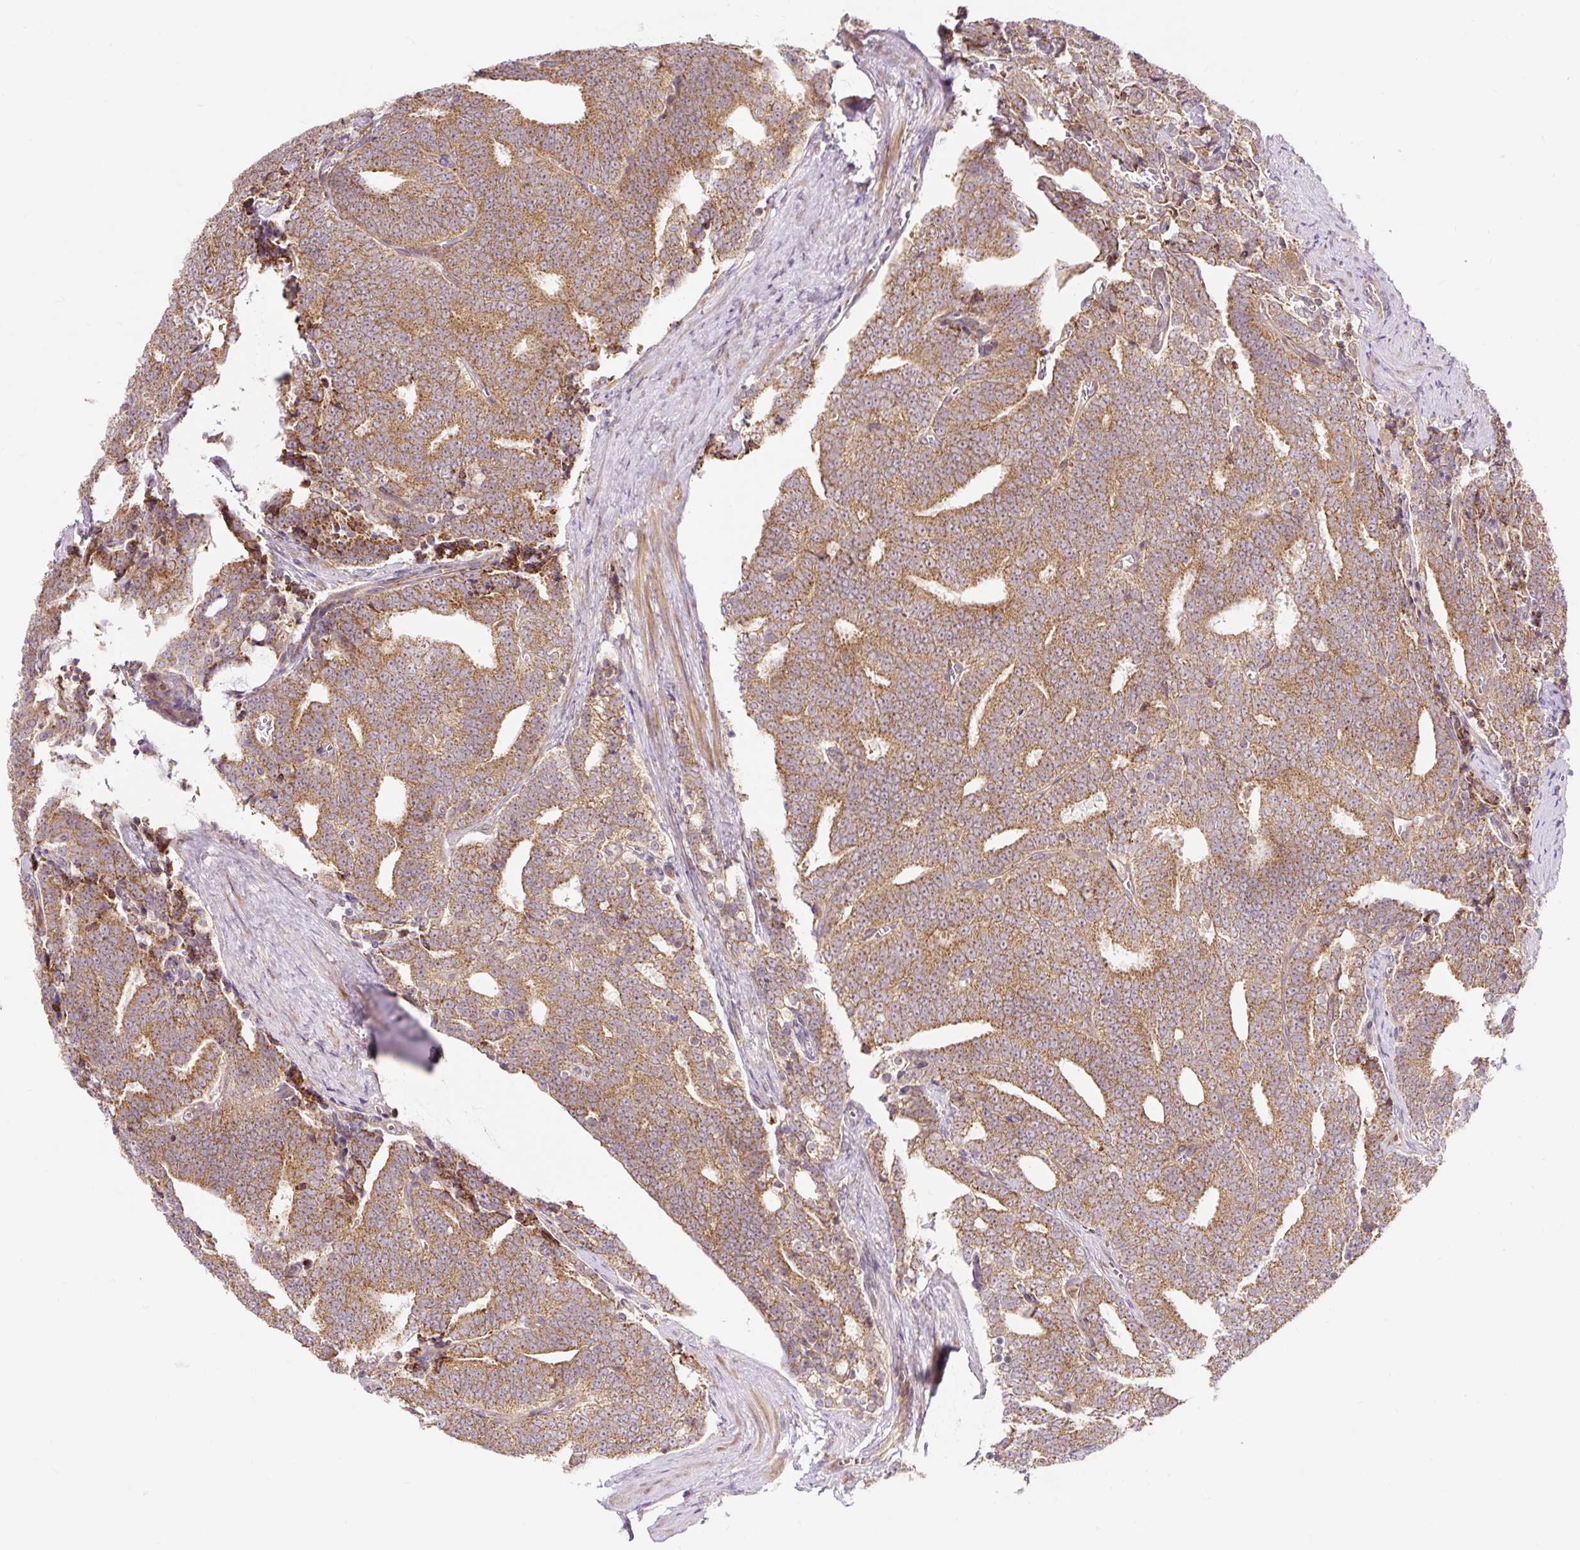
{"staining": {"intensity": "moderate", "quantity": ">75%", "location": "cytoplasmic/membranous"}, "tissue": "prostate cancer", "cell_type": "Tumor cells", "image_type": "cancer", "snomed": [{"axis": "morphology", "description": "Adenocarcinoma, High grade"}, {"axis": "topography", "description": "Prostate and seminal vesicle, NOS"}], "caption": "Immunohistochemical staining of prostate high-grade adenocarcinoma demonstrates medium levels of moderate cytoplasmic/membranous protein positivity in approximately >75% of tumor cells.", "gene": "TRIAP1", "patient": {"sex": "male", "age": 67}}